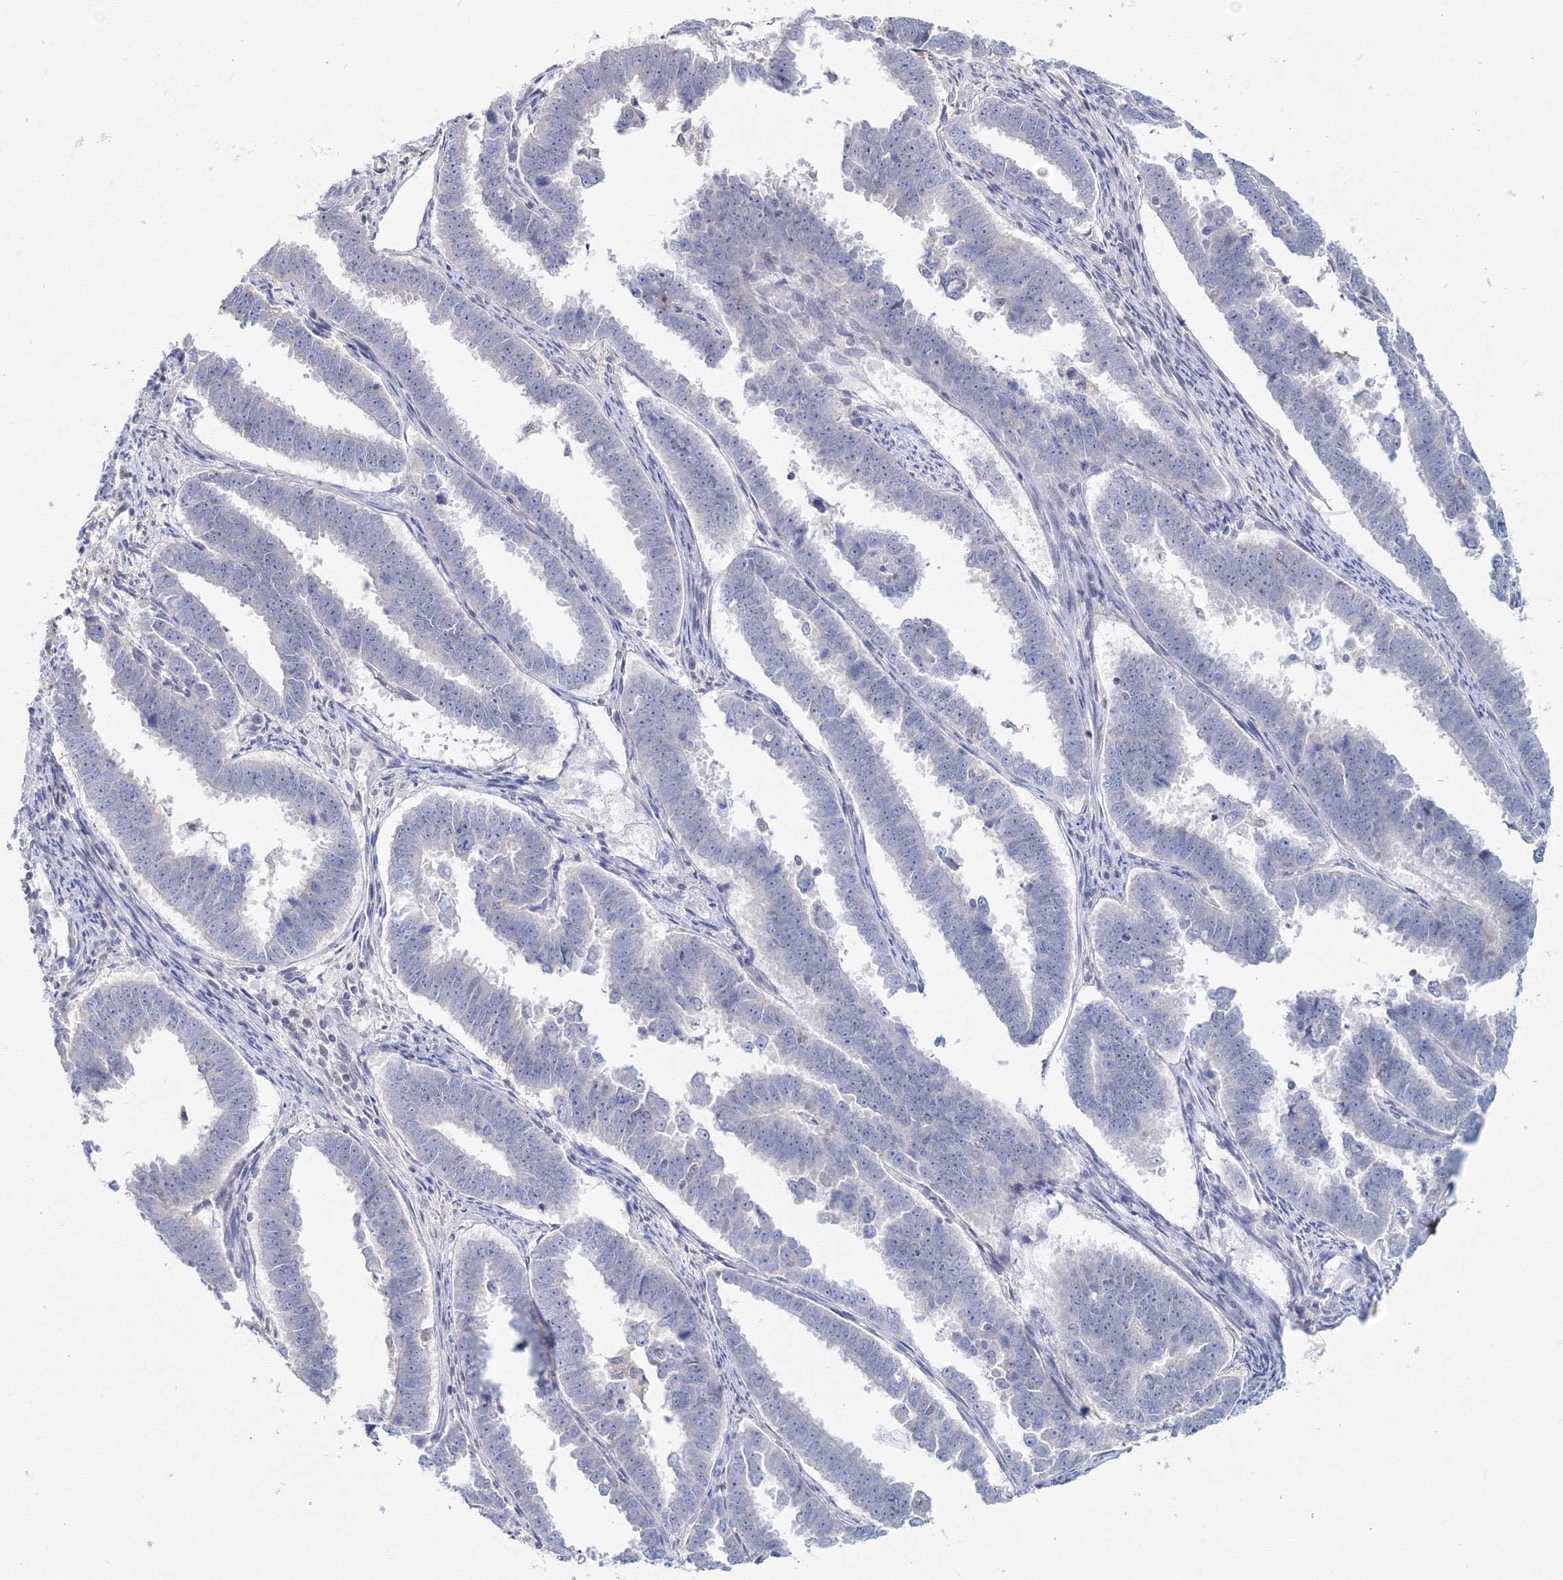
{"staining": {"intensity": "negative", "quantity": "none", "location": "none"}, "tissue": "endometrial cancer", "cell_type": "Tumor cells", "image_type": "cancer", "snomed": [{"axis": "morphology", "description": "Adenocarcinoma, NOS"}, {"axis": "topography", "description": "Endometrium"}], "caption": "Tumor cells are negative for protein expression in human endometrial cancer (adenocarcinoma). (Brightfield microscopy of DAB (3,3'-diaminobenzidine) IHC at high magnification).", "gene": "SLC7A7", "patient": {"sex": "female", "age": 75}}